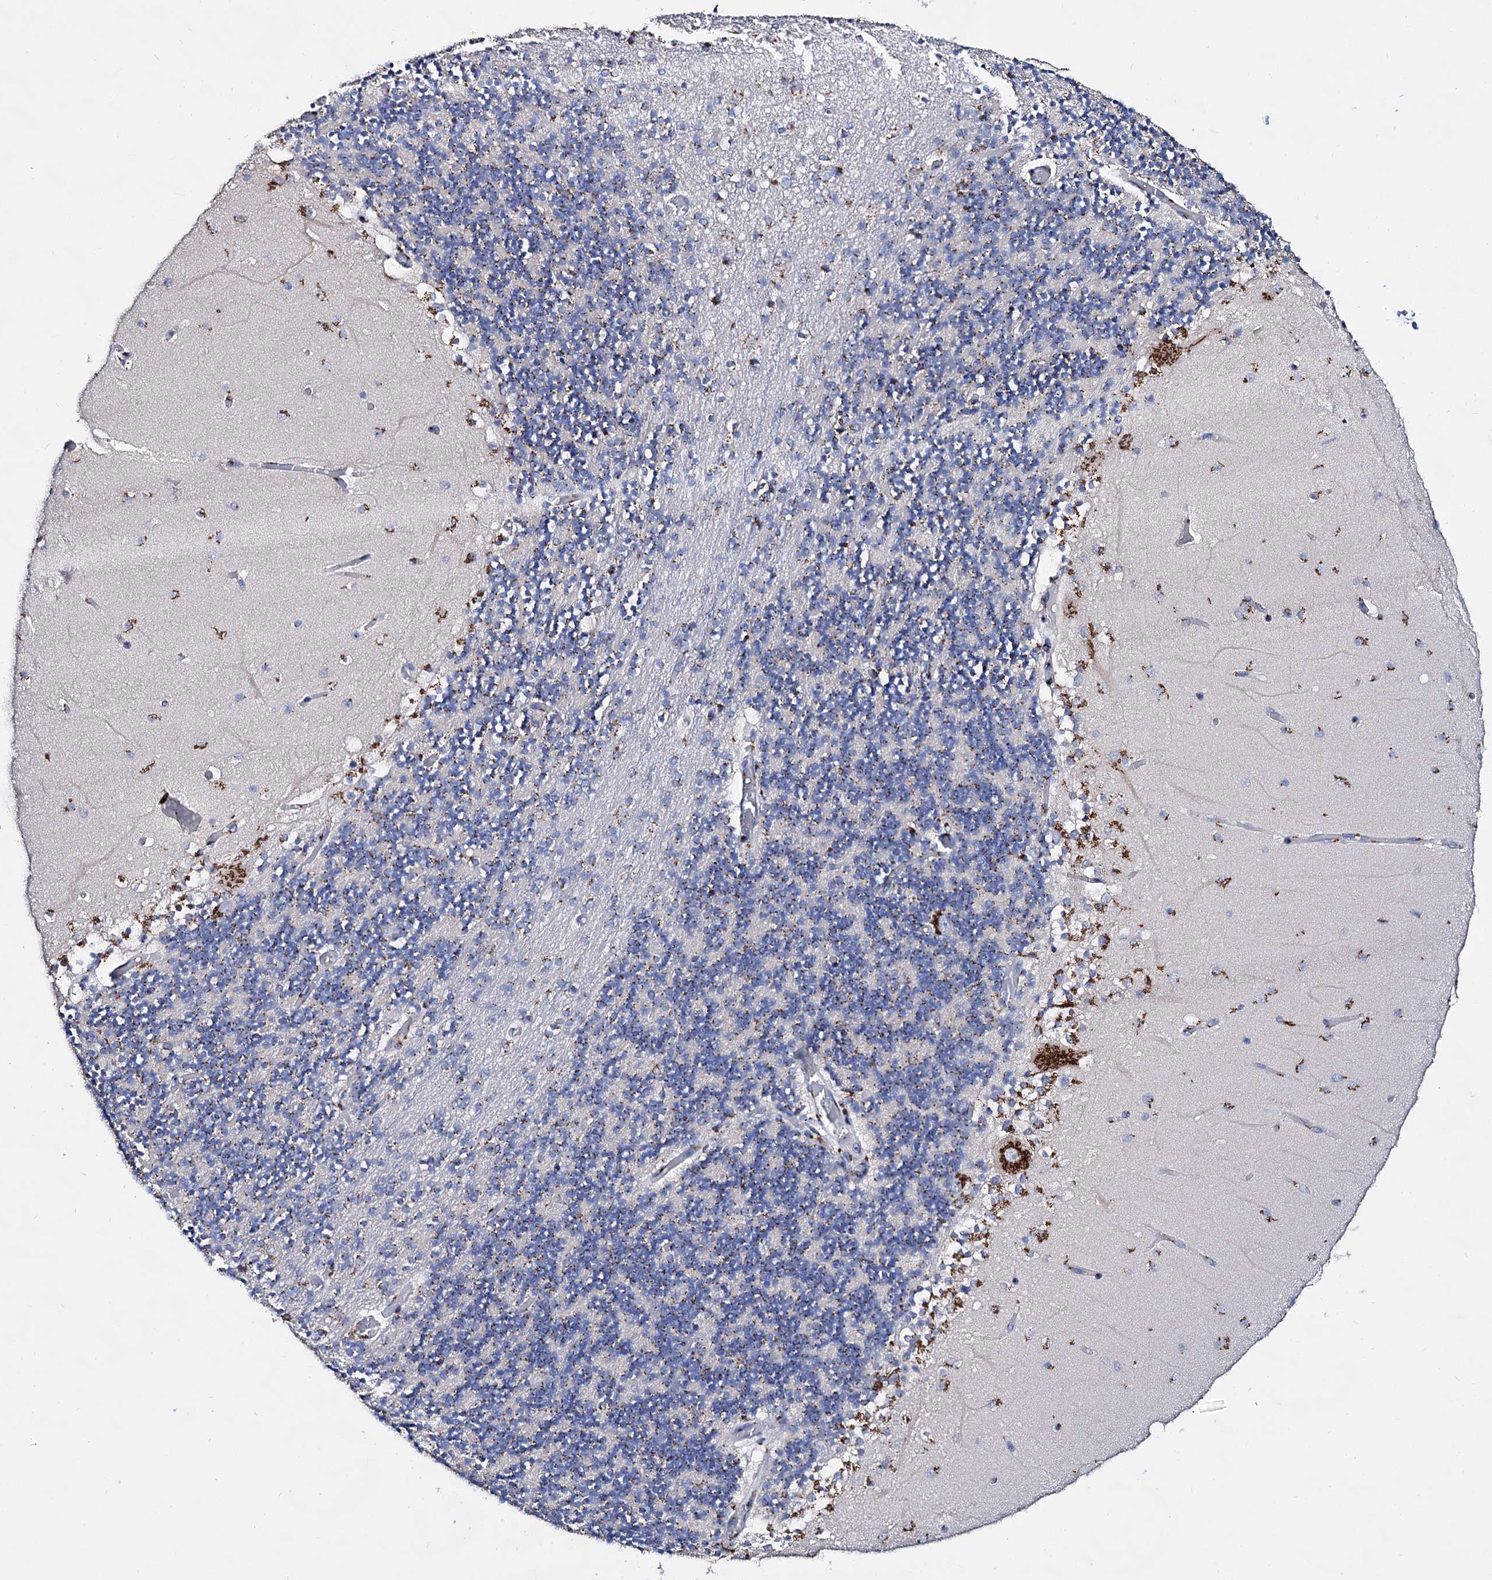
{"staining": {"intensity": "moderate", "quantity": "<25%", "location": "cytoplasmic/membranous"}, "tissue": "cerebellum", "cell_type": "Cells in granular layer", "image_type": "normal", "snomed": [{"axis": "morphology", "description": "Normal tissue, NOS"}, {"axis": "topography", "description": "Cerebellum"}], "caption": "Human cerebellum stained with a brown dye shows moderate cytoplasmic/membranous positive staining in about <25% of cells in granular layer.", "gene": "TM9SF3", "patient": {"sex": "female", "age": 28}}